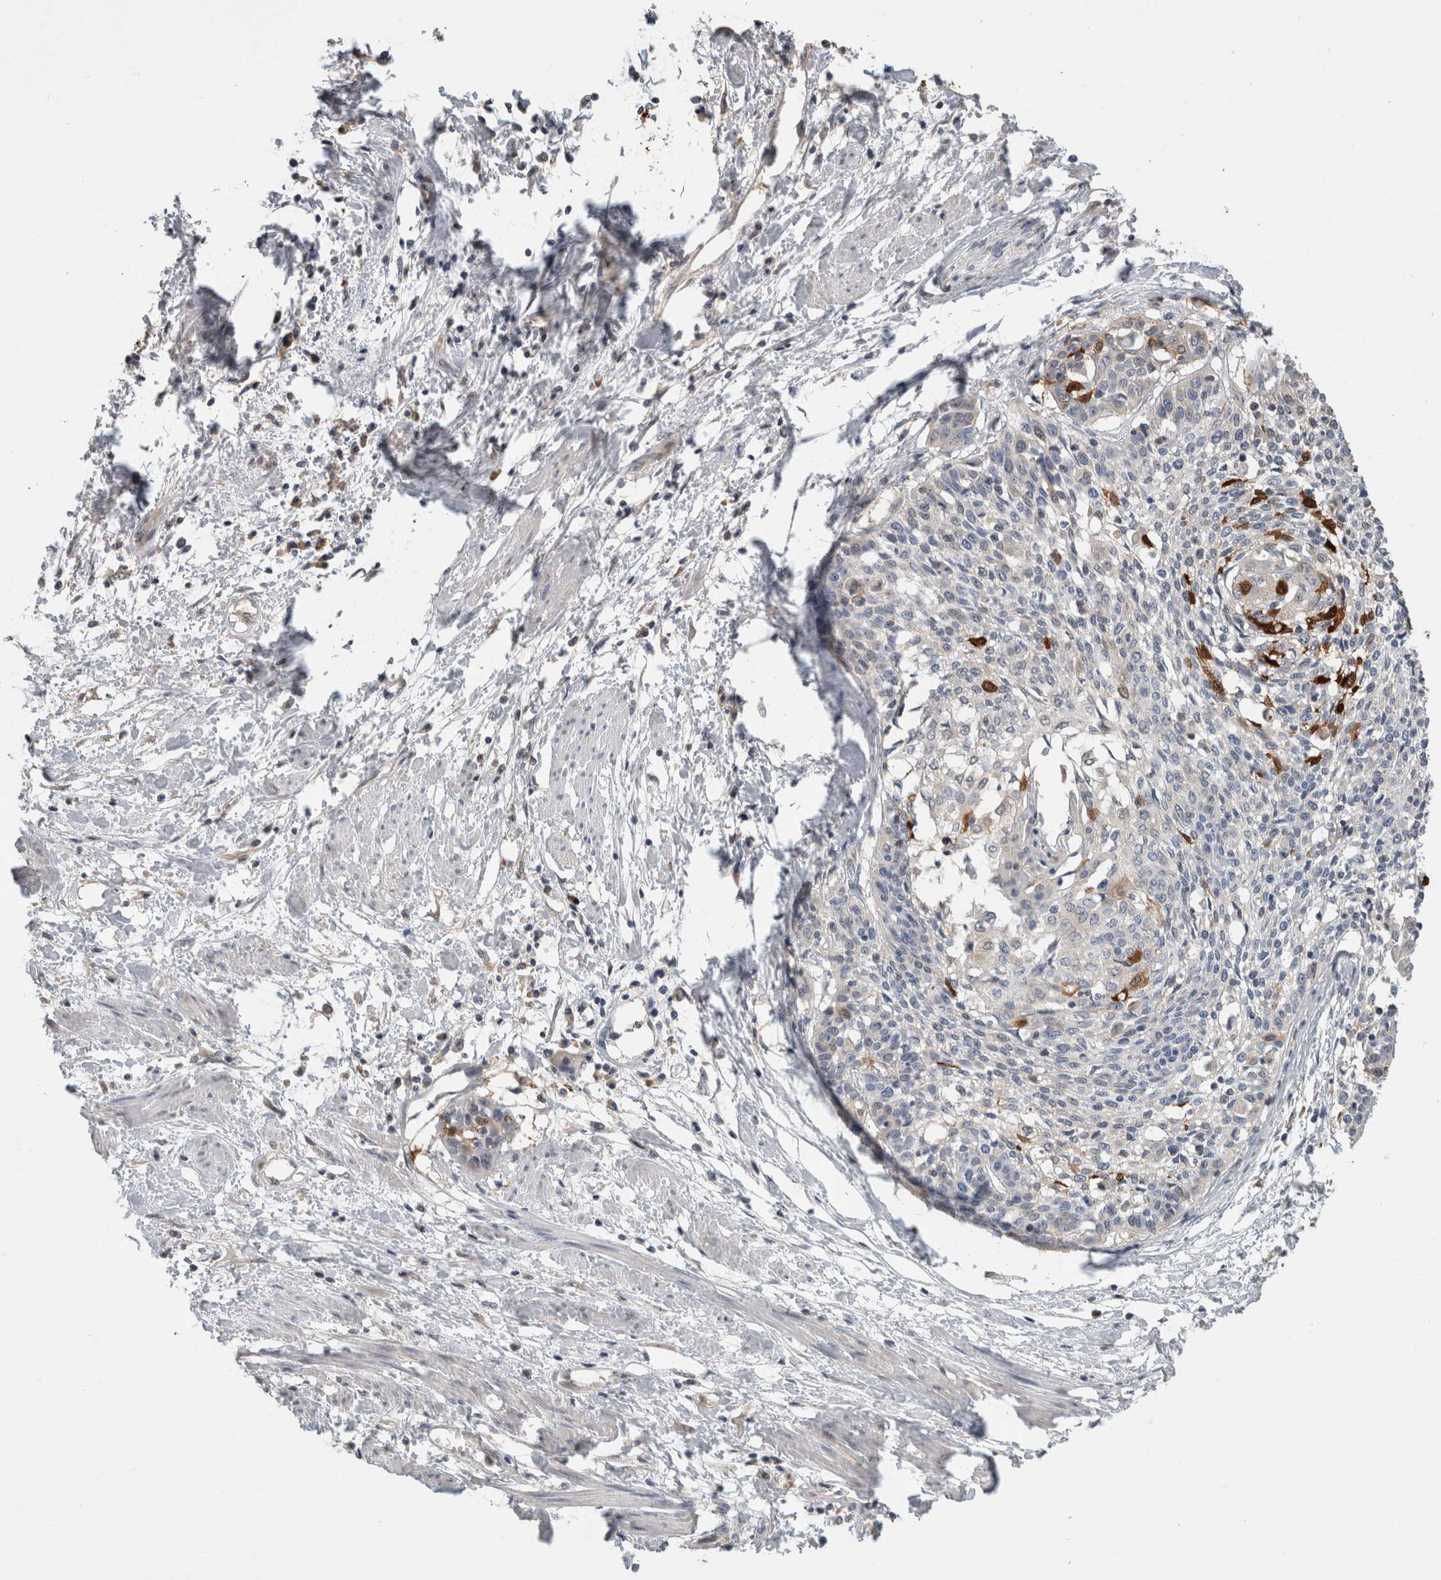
{"staining": {"intensity": "moderate", "quantity": "<25%", "location": "cytoplasmic/membranous,nuclear"}, "tissue": "cervical cancer", "cell_type": "Tumor cells", "image_type": "cancer", "snomed": [{"axis": "morphology", "description": "Squamous cell carcinoma, NOS"}, {"axis": "topography", "description": "Cervix"}], "caption": "This micrograph reveals cervical cancer (squamous cell carcinoma) stained with immunohistochemistry (IHC) to label a protein in brown. The cytoplasmic/membranous and nuclear of tumor cells show moderate positivity for the protein. Nuclei are counter-stained blue.", "gene": "FABP4", "patient": {"sex": "female", "age": 57}}